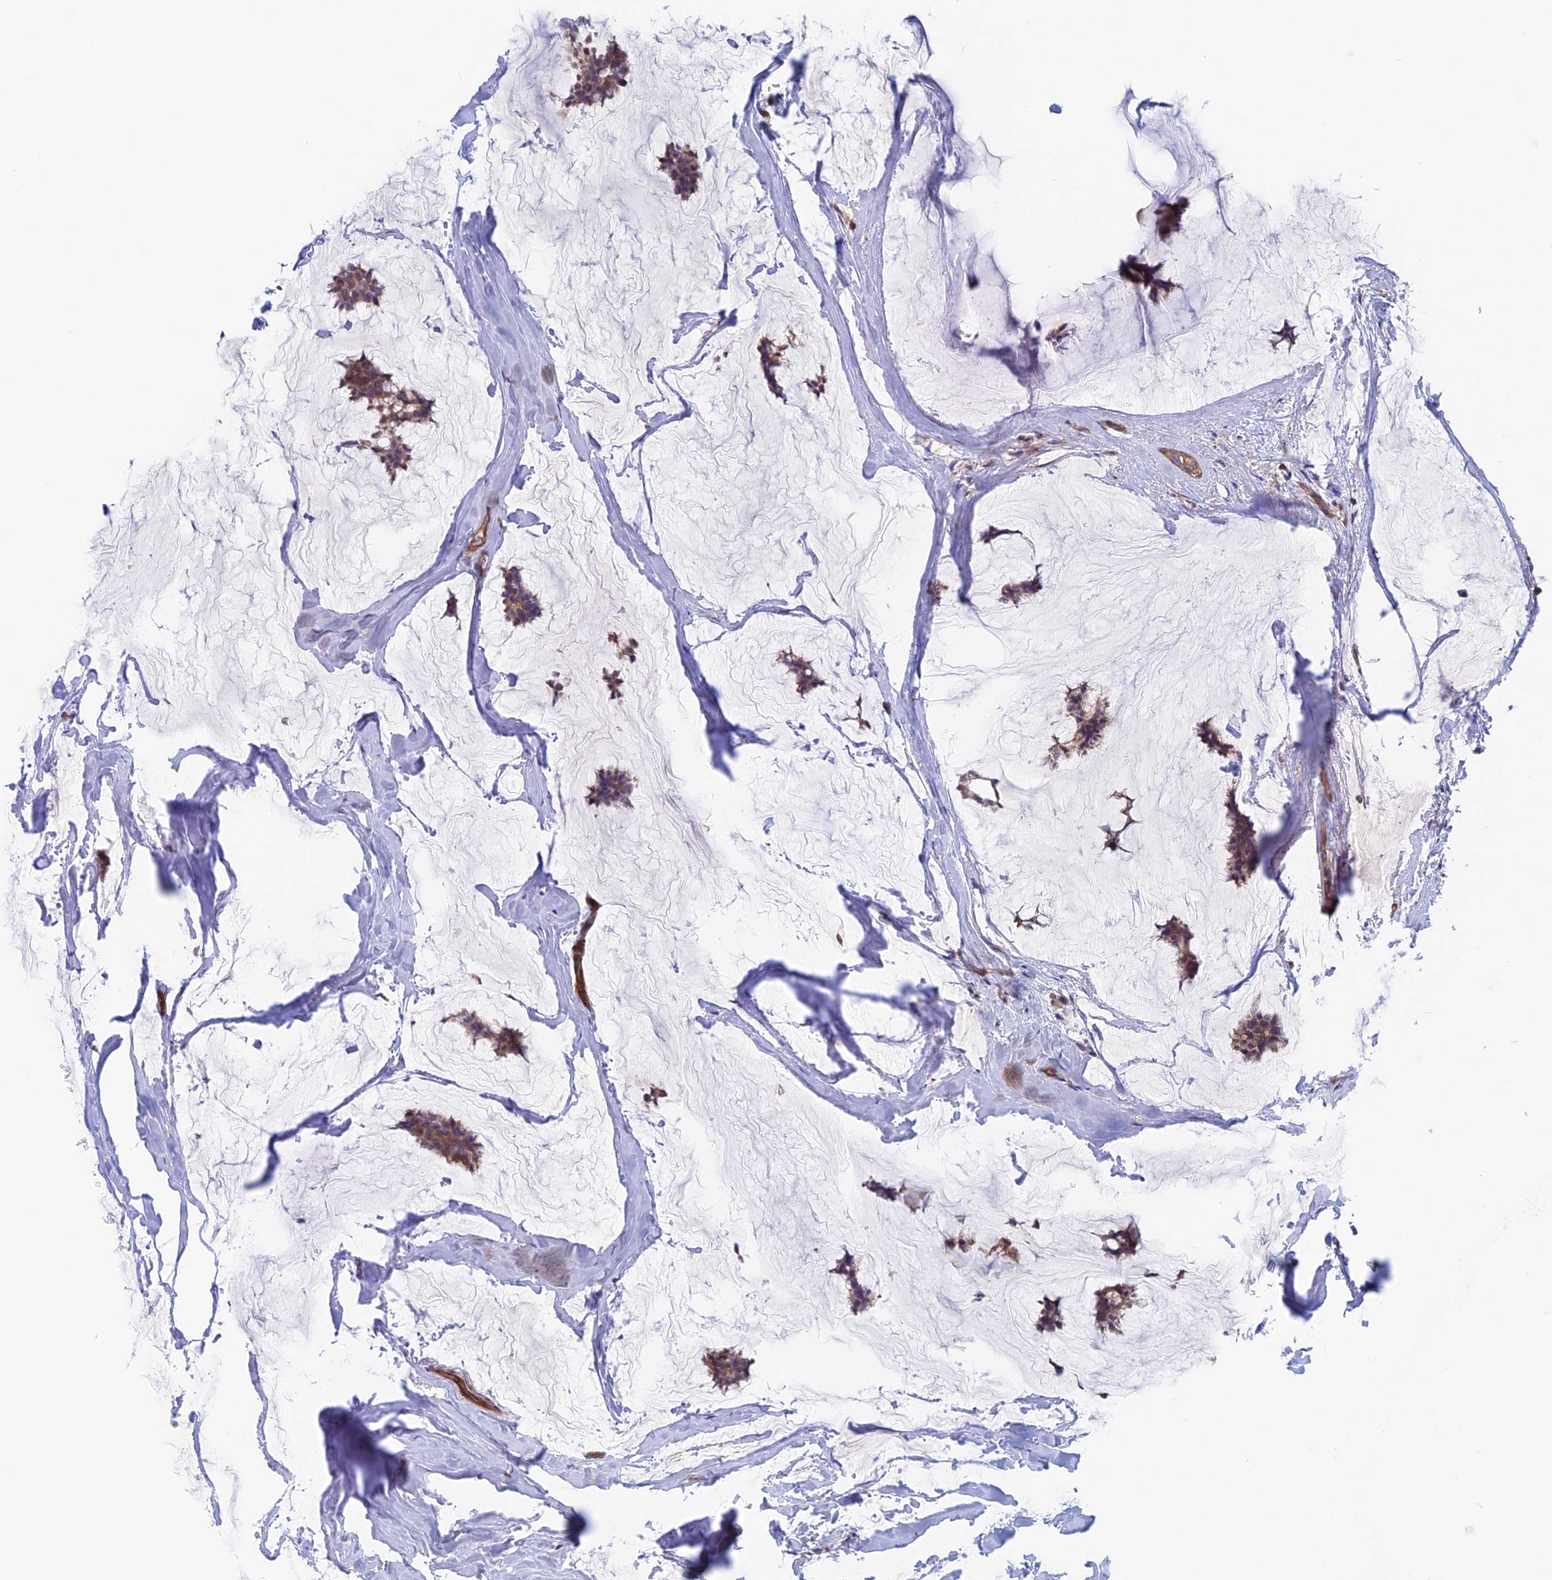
{"staining": {"intensity": "weak", "quantity": ">75%", "location": "cytoplasmic/membranous"}, "tissue": "breast cancer", "cell_type": "Tumor cells", "image_type": "cancer", "snomed": [{"axis": "morphology", "description": "Duct carcinoma"}, {"axis": "topography", "description": "Breast"}], "caption": "There is low levels of weak cytoplasmic/membranous positivity in tumor cells of breast cancer, as demonstrated by immunohistochemical staining (brown color).", "gene": "NUDT16L1", "patient": {"sex": "female", "age": 93}}